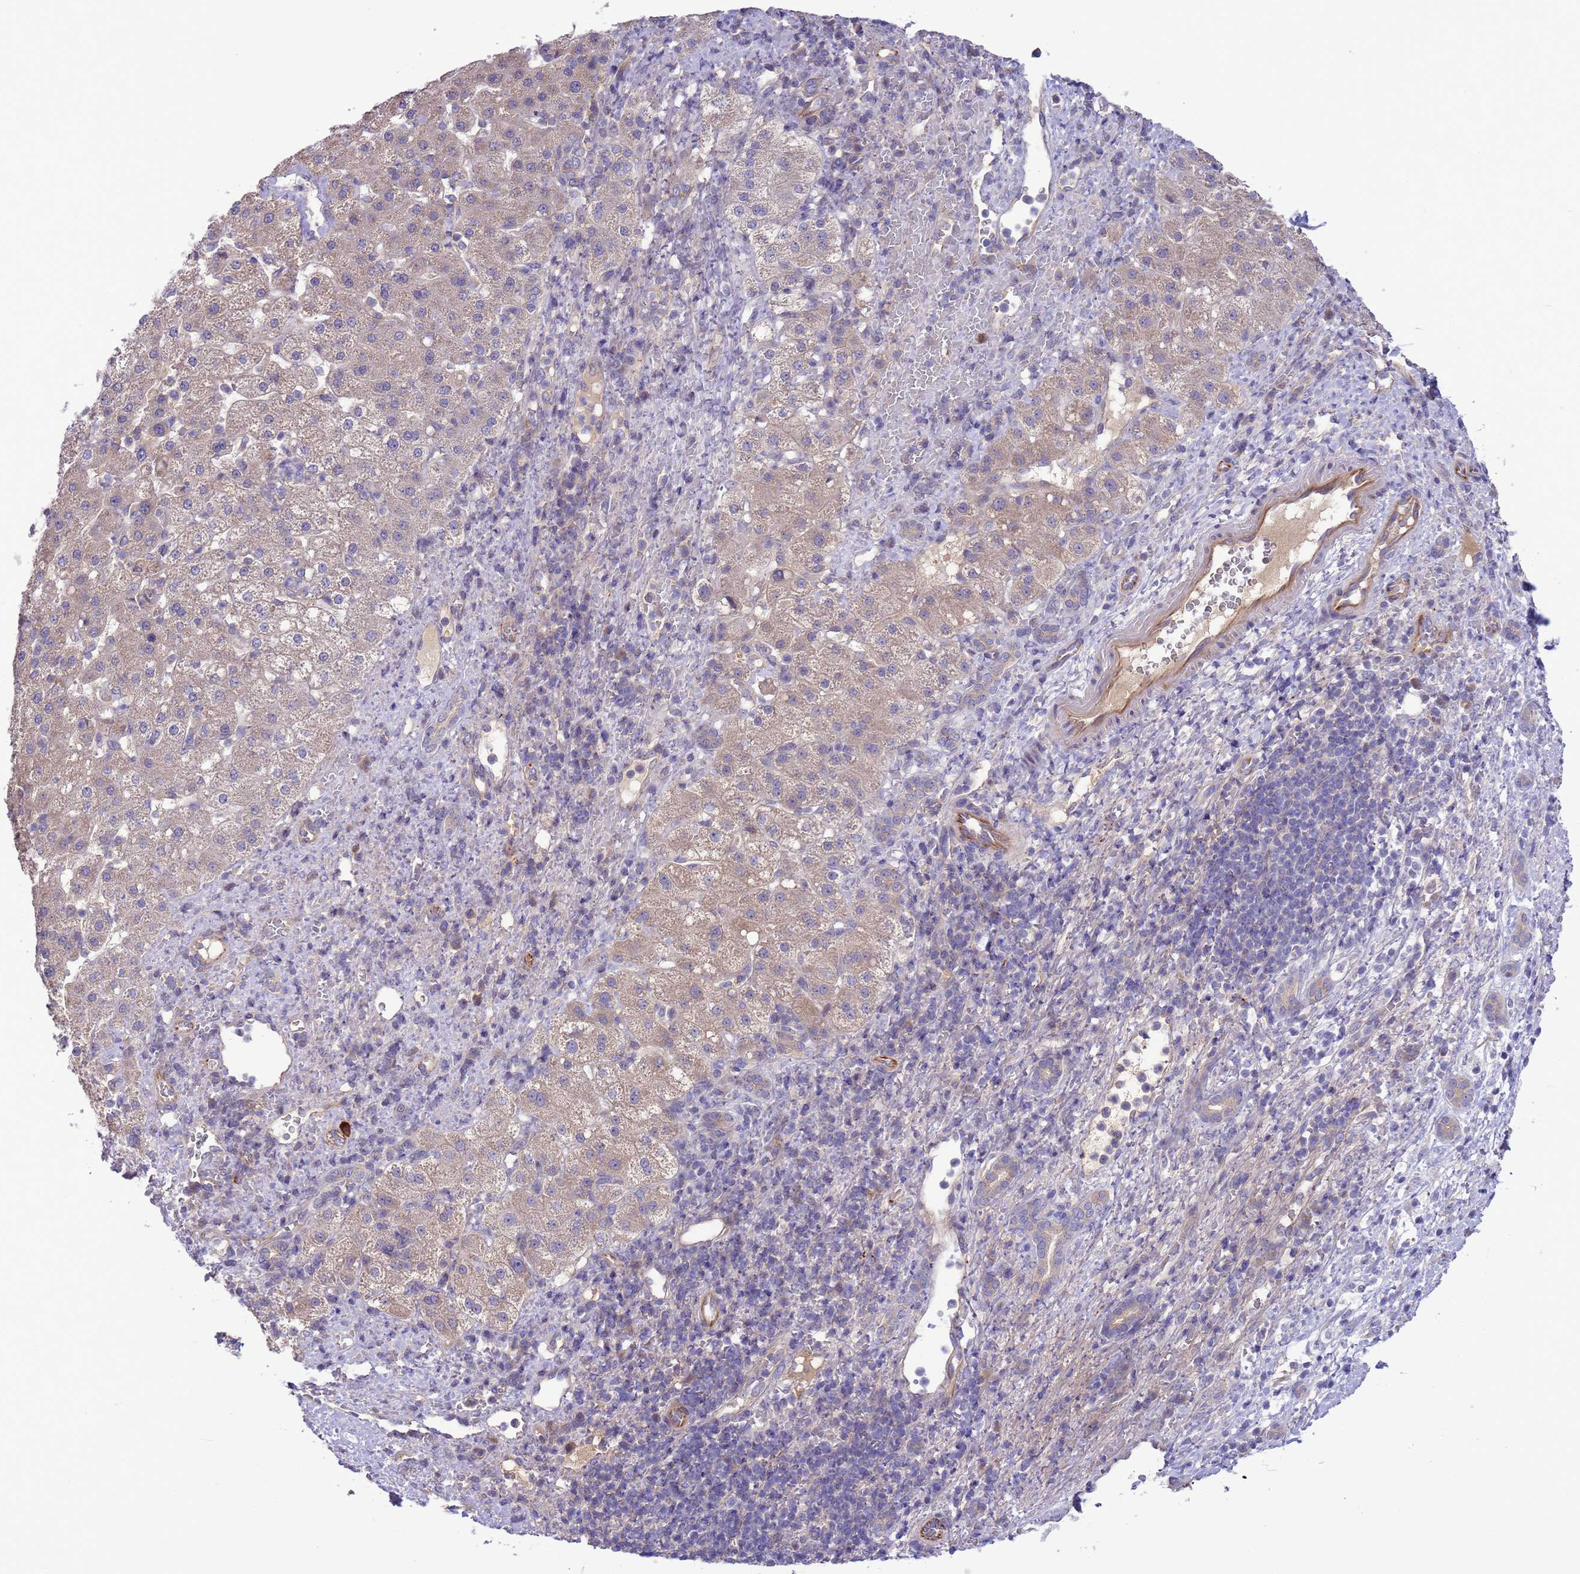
{"staining": {"intensity": "weak", "quantity": ">75%", "location": "cytoplasmic/membranous"}, "tissue": "liver cancer", "cell_type": "Tumor cells", "image_type": "cancer", "snomed": [{"axis": "morphology", "description": "Normal tissue, NOS"}, {"axis": "morphology", "description": "Carcinoma, Hepatocellular, NOS"}, {"axis": "topography", "description": "Liver"}], "caption": "Immunohistochemistry of human liver hepatocellular carcinoma displays low levels of weak cytoplasmic/membranous positivity in about >75% of tumor cells.", "gene": "GJA10", "patient": {"sex": "male", "age": 57}}